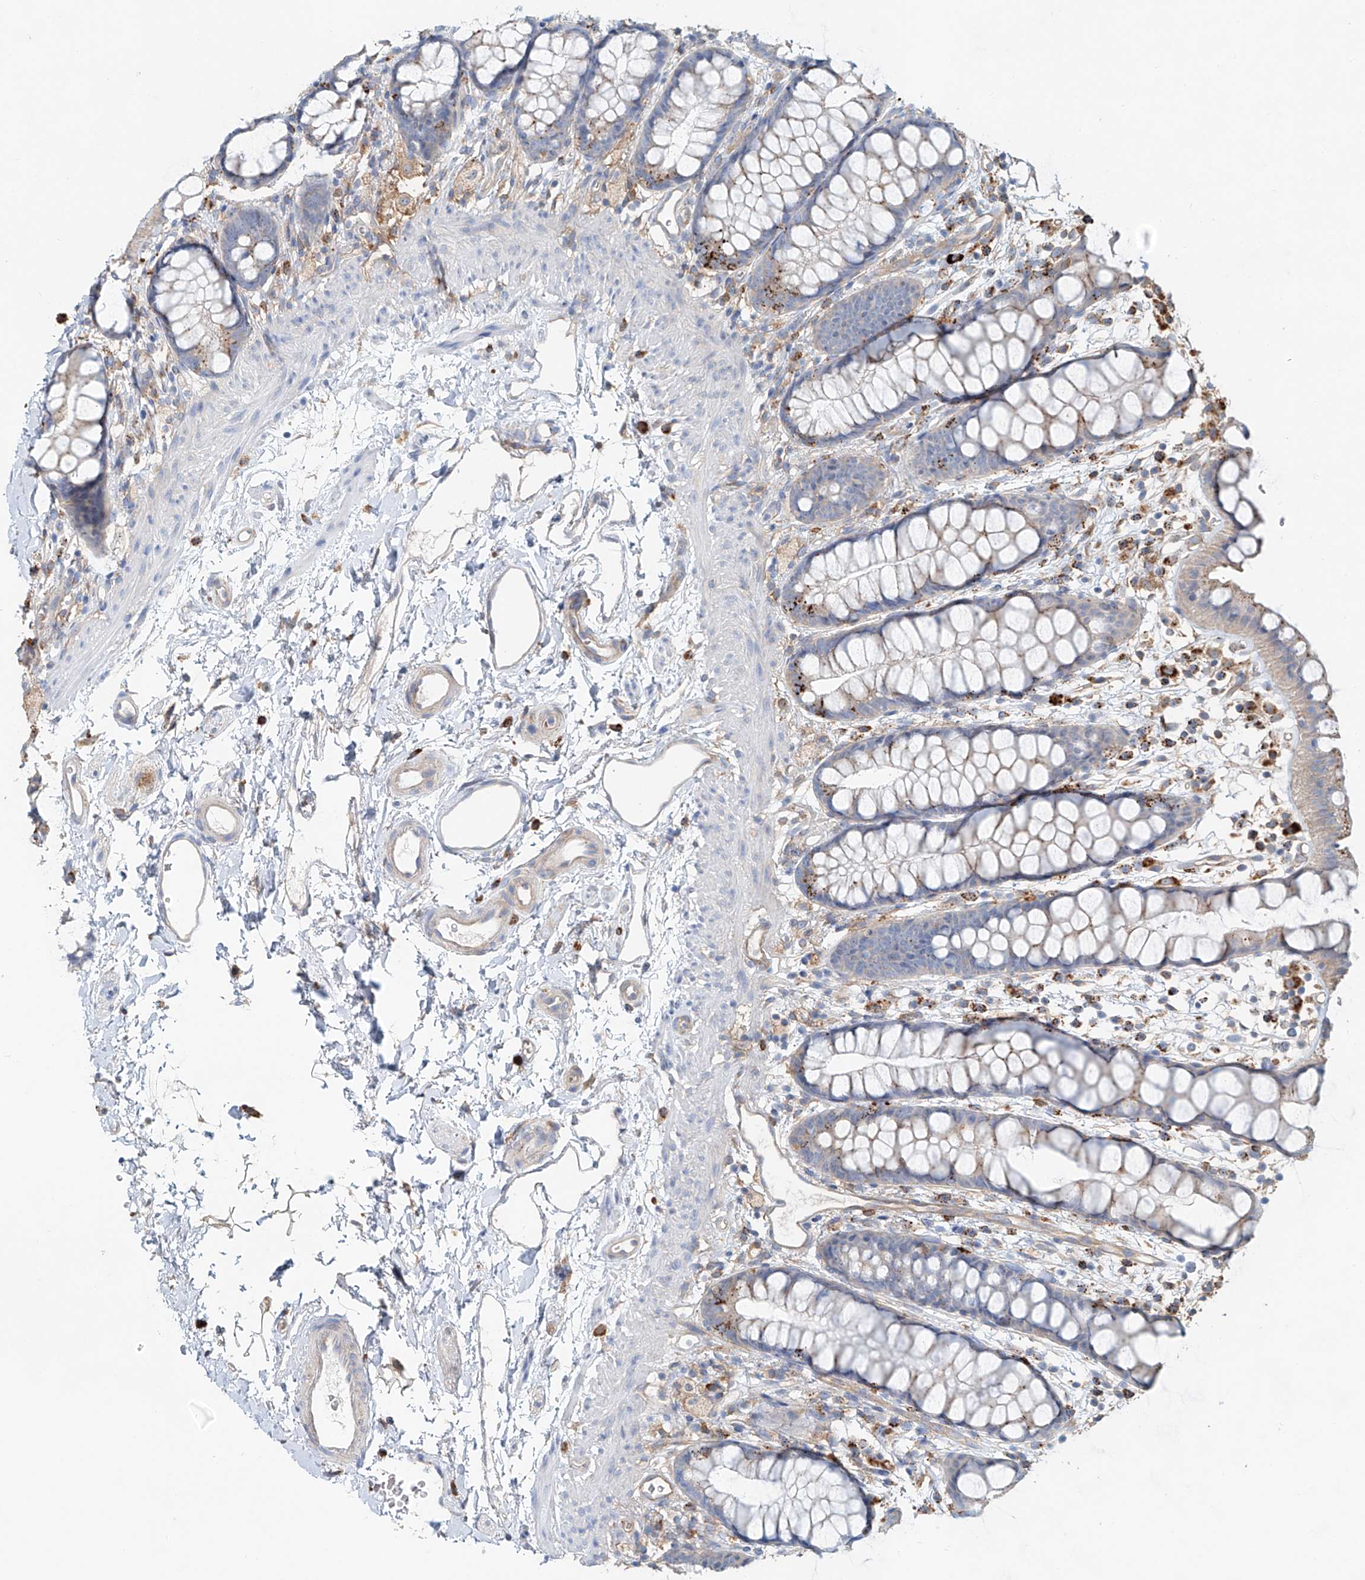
{"staining": {"intensity": "strong", "quantity": "<25%", "location": "cytoplasmic/membranous"}, "tissue": "rectum", "cell_type": "Glandular cells", "image_type": "normal", "snomed": [{"axis": "morphology", "description": "Normal tissue, NOS"}, {"axis": "topography", "description": "Rectum"}], "caption": "Brown immunohistochemical staining in unremarkable rectum shows strong cytoplasmic/membranous positivity in about <25% of glandular cells.", "gene": "TRIM47", "patient": {"sex": "female", "age": 65}}